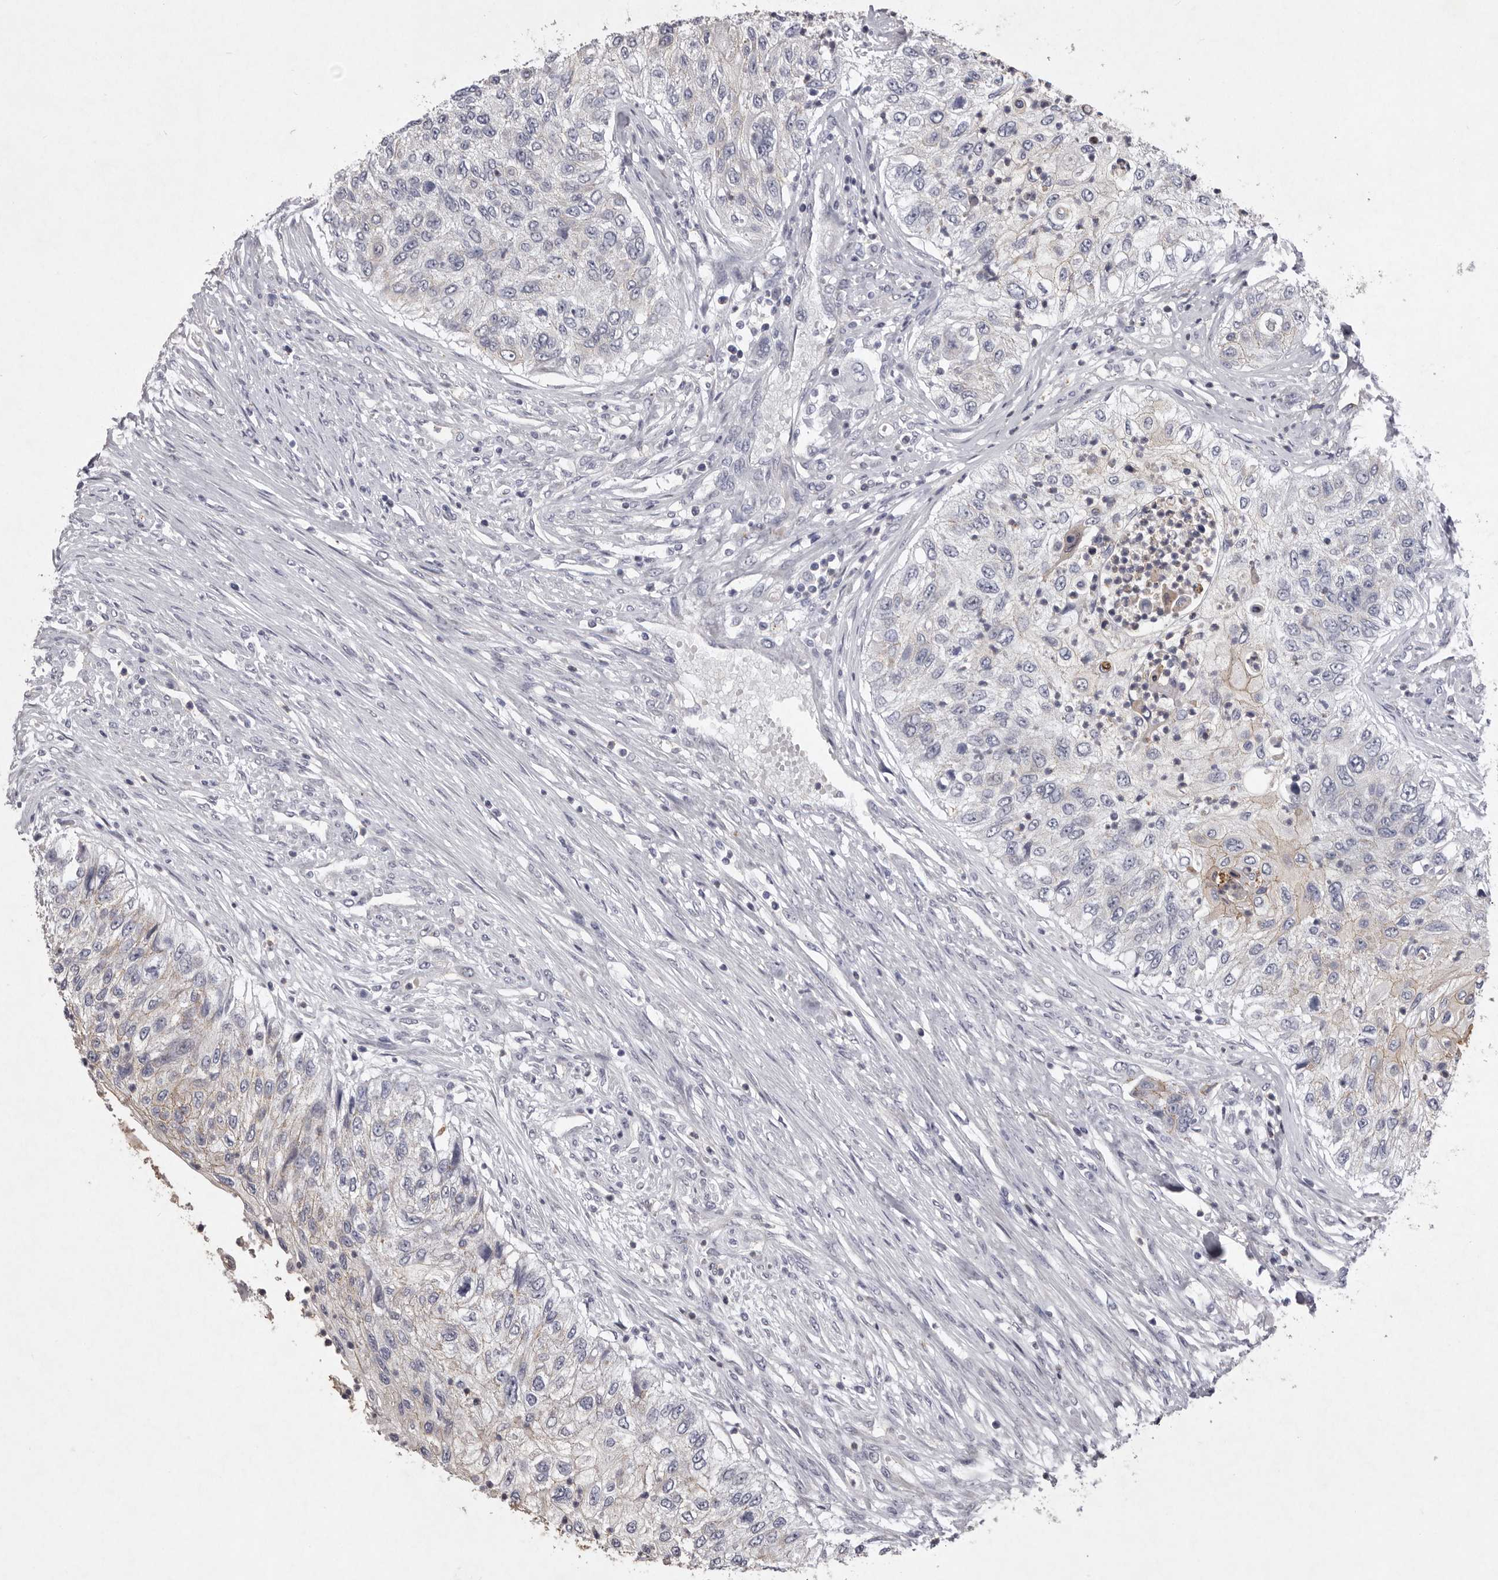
{"staining": {"intensity": "negative", "quantity": "none", "location": "none"}, "tissue": "urothelial cancer", "cell_type": "Tumor cells", "image_type": "cancer", "snomed": [{"axis": "morphology", "description": "Urothelial carcinoma, High grade"}, {"axis": "topography", "description": "Urinary bladder"}], "caption": "The image demonstrates no staining of tumor cells in high-grade urothelial carcinoma.", "gene": "NKAIN4", "patient": {"sex": "female", "age": 60}}